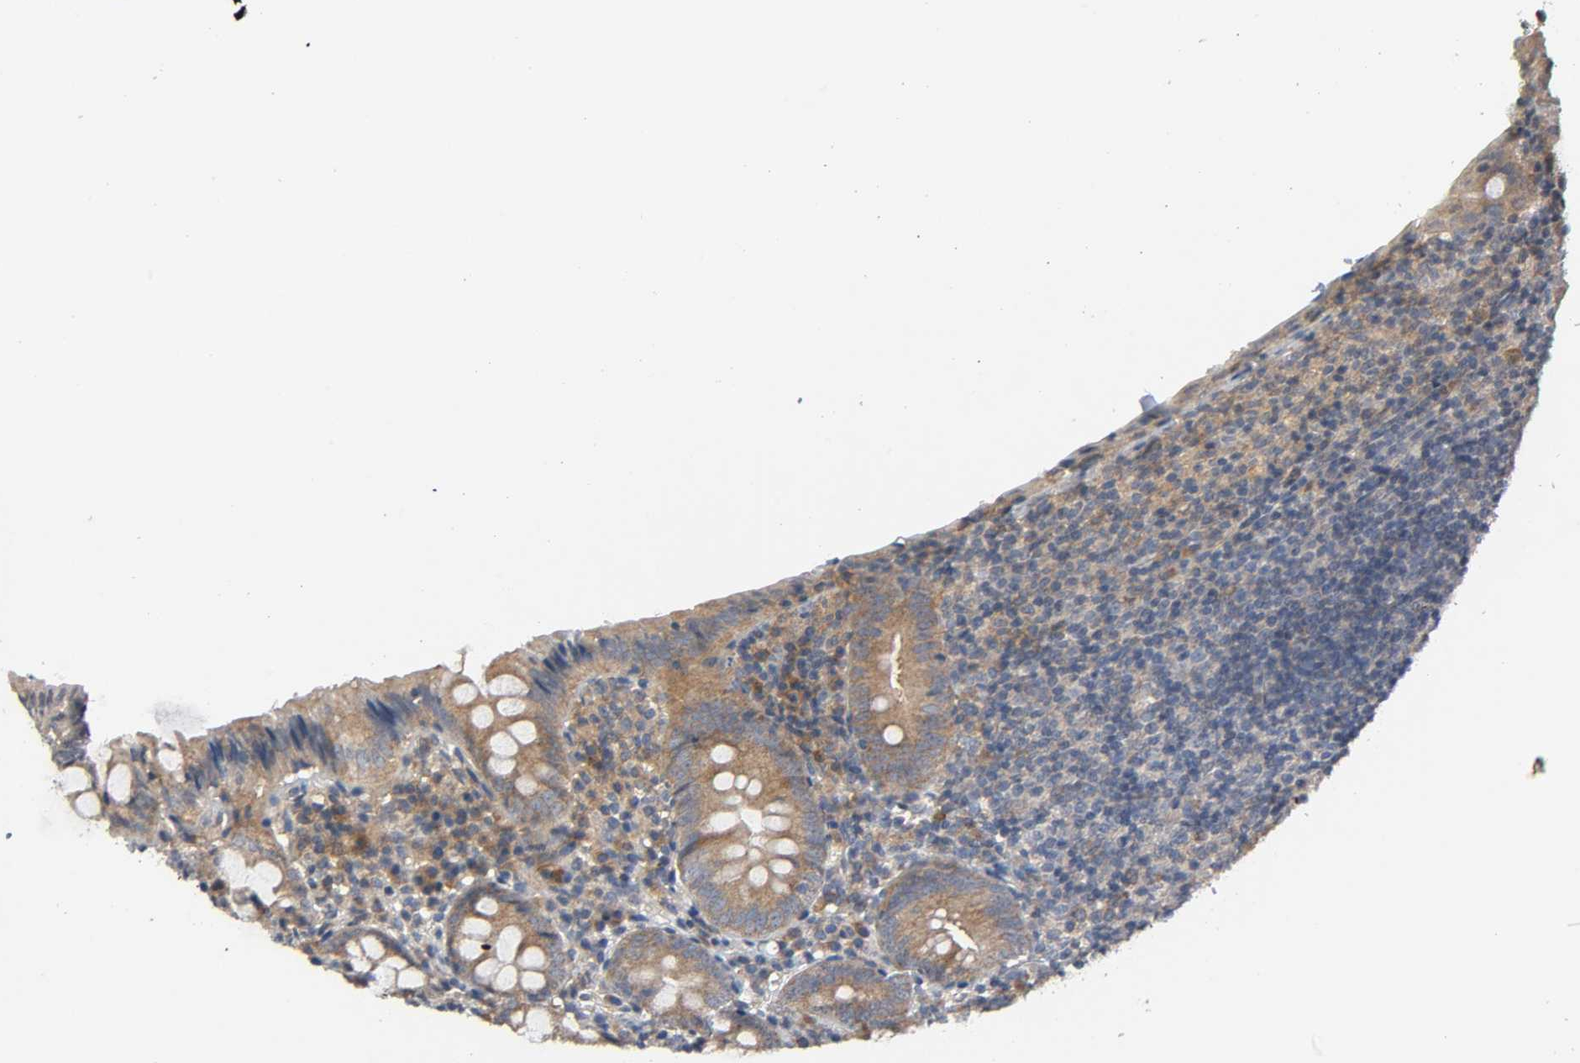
{"staining": {"intensity": "moderate", "quantity": ">75%", "location": "cytoplasmic/membranous"}, "tissue": "appendix", "cell_type": "Glandular cells", "image_type": "normal", "snomed": [{"axis": "morphology", "description": "Normal tissue, NOS"}, {"axis": "topography", "description": "Appendix"}], "caption": "An immunohistochemistry (IHC) micrograph of benign tissue is shown. Protein staining in brown highlights moderate cytoplasmic/membranous positivity in appendix within glandular cells.", "gene": "HDAC6", "patient": {"sex": "female", "age": 10}}